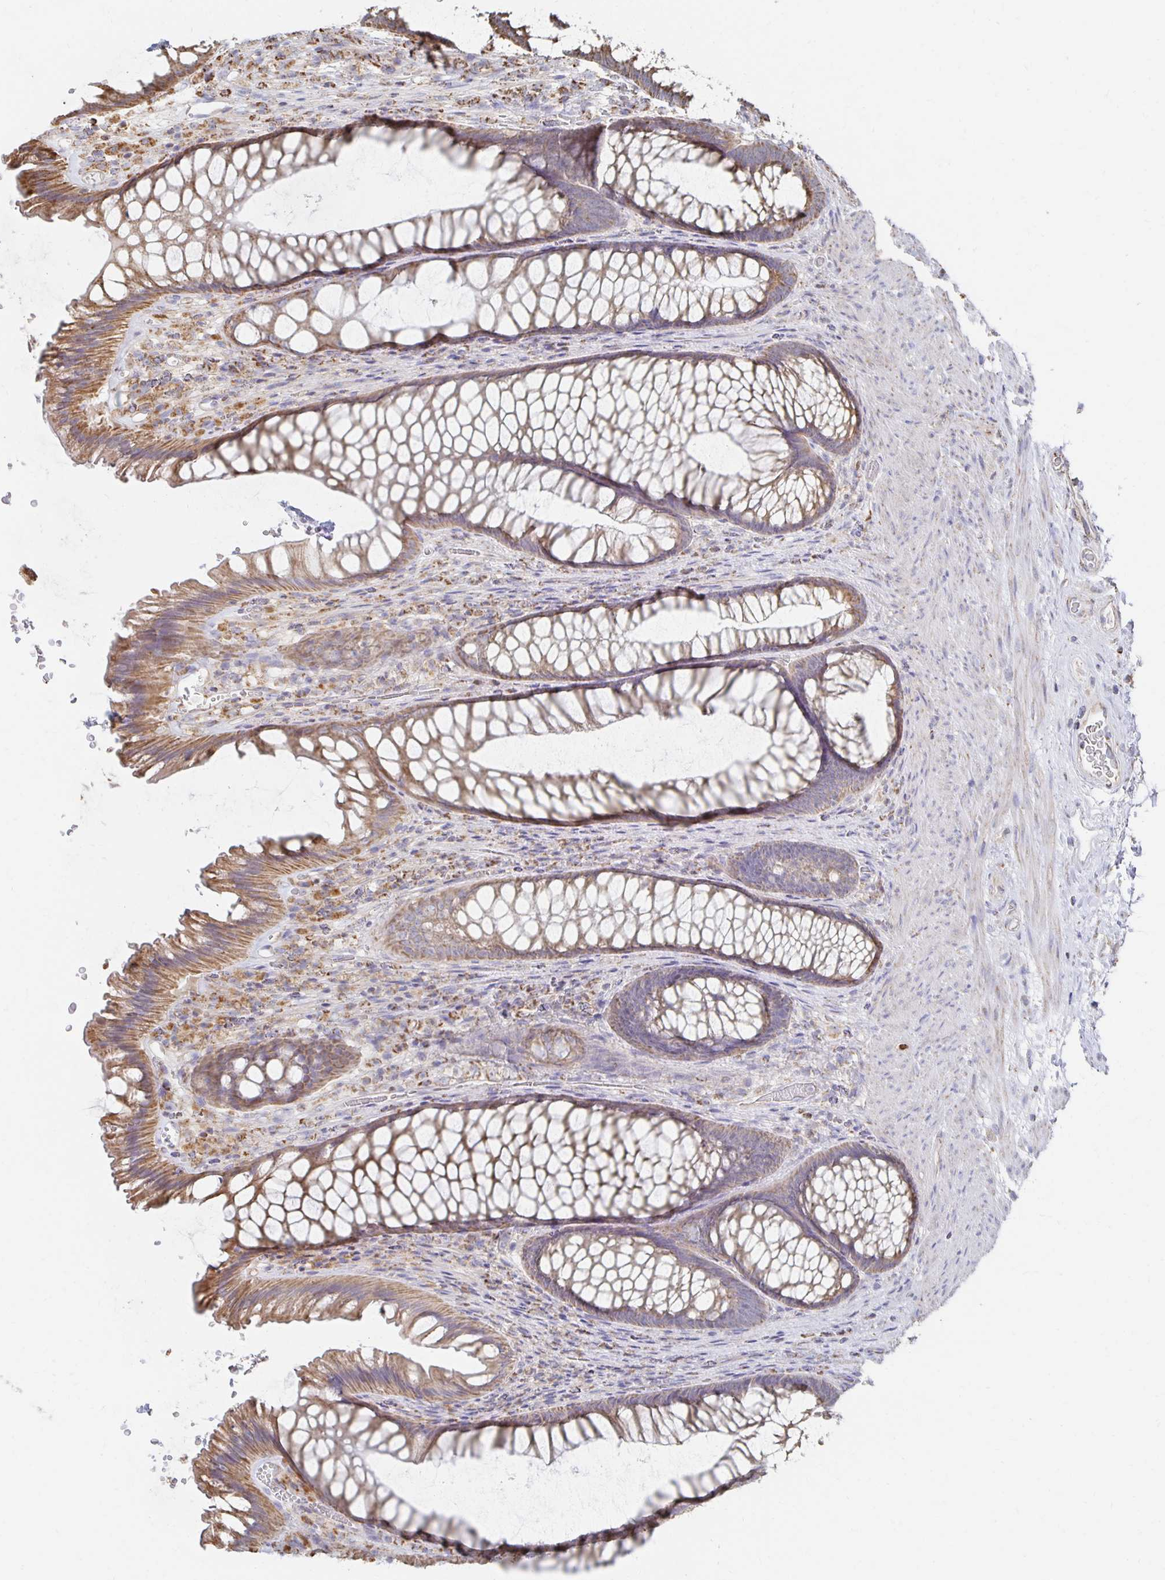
{"staining": {"intensity": "moderate", "quantity": ">75%", "location": "cytoplasmic/membranous"}, "tissue": "rectum", "cell_type": "Glandular cells", "image_type": "normal", "snomed": [{"axis": "morphology", "description": "Normal tissue, NOS"}, {"axis": "topography", "description": "Rectum"}], "caption": "Benign rectum was stained to show a protein in brown. There is medium levels of moderate cytoplasmic/membranous staining in approximately >75% of glandular cells.", "gene": "NKX2", "patient": {"sex": "male", "age": 53}}